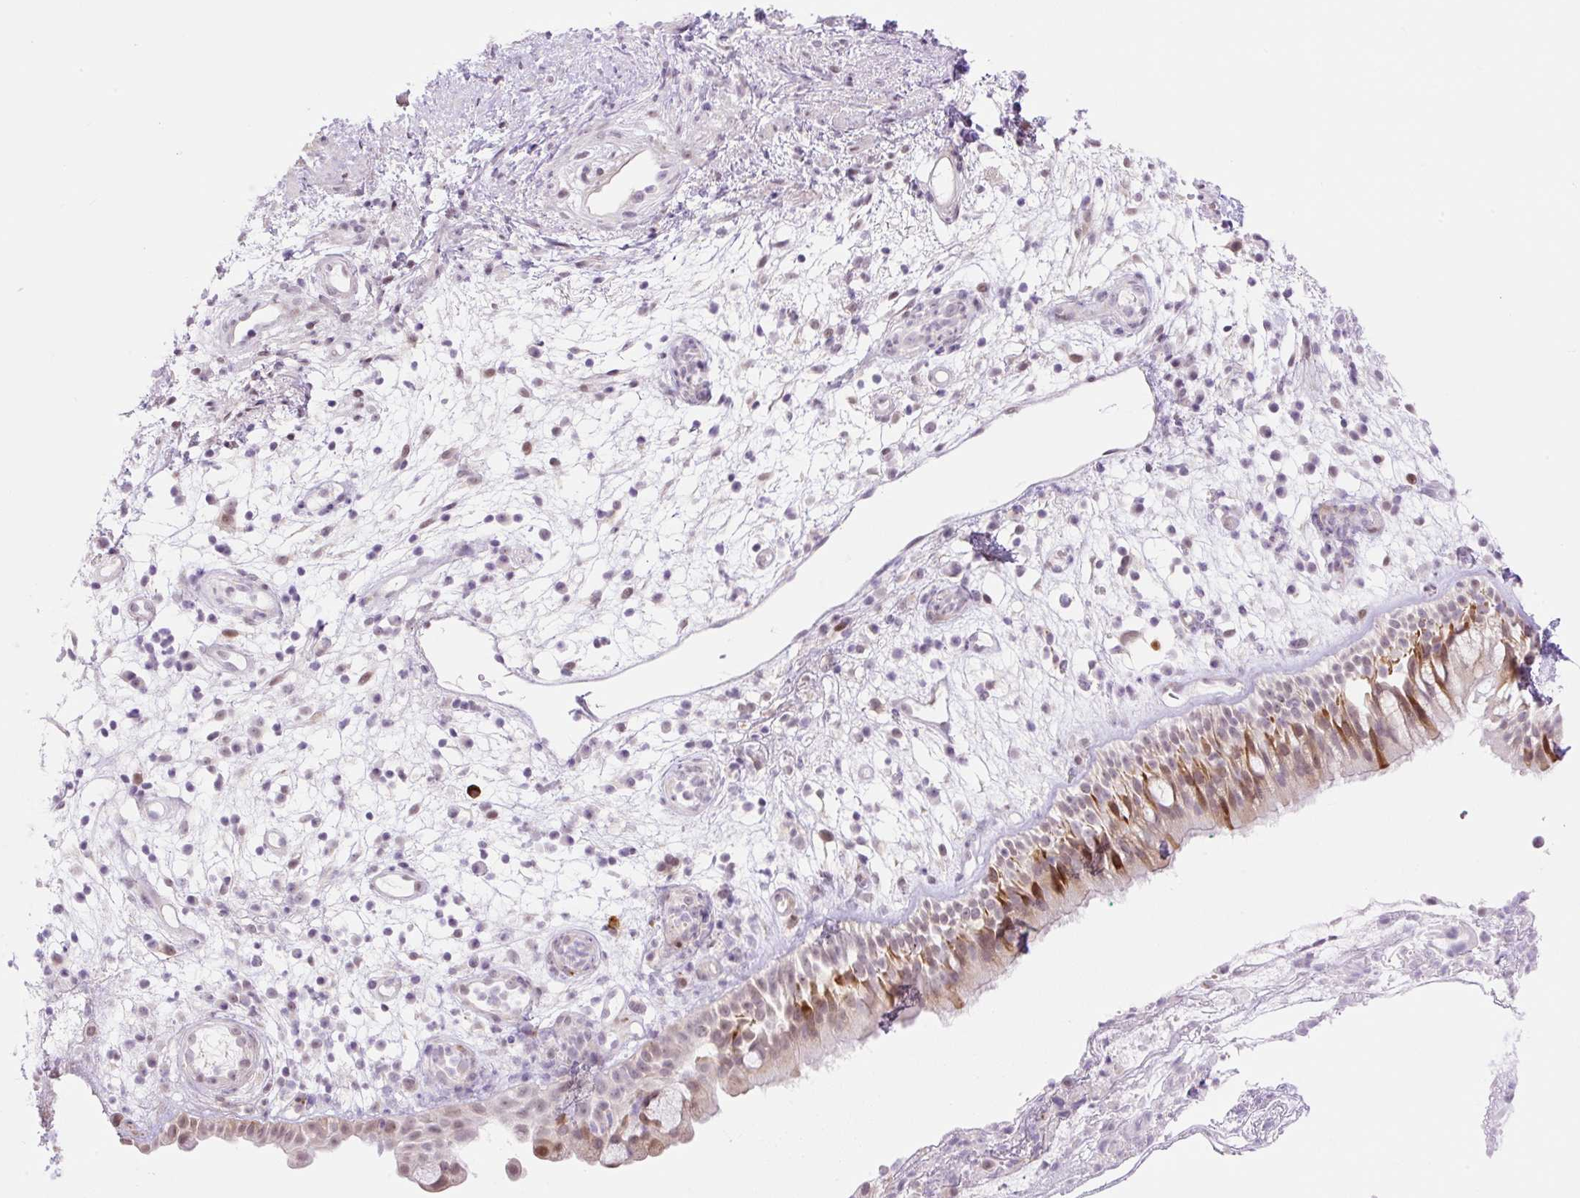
{"staining": {"intensity": "moderate", "quantity": "25%-75%", "location": "cytoplasmic/membranous,nuclear"}, "tissue": "nasopharynx", "cell_type": "Respiratory epithelial cells", "image_type": "normal", "snomed": [{"axis": "morphology", "description": "Normal tissue, NOS"}, {"axis": "morphology", "description": "Inflammation, NOS"}, {"axis": "topography", "description": "Nasopharynx"}], "caption": "This photomicrograph reveals benign nasopharynx stained with immunohistochemistry (IHC) to label a protein in brown. The cytoplasmic/membranous,nuclear of respiratory epithelial cells show moderate positivity for the protein. Nuclei are counter-stained blue.", "gene": "ENSG00000264668", "patient": {"sex": "male", "age": 54}}